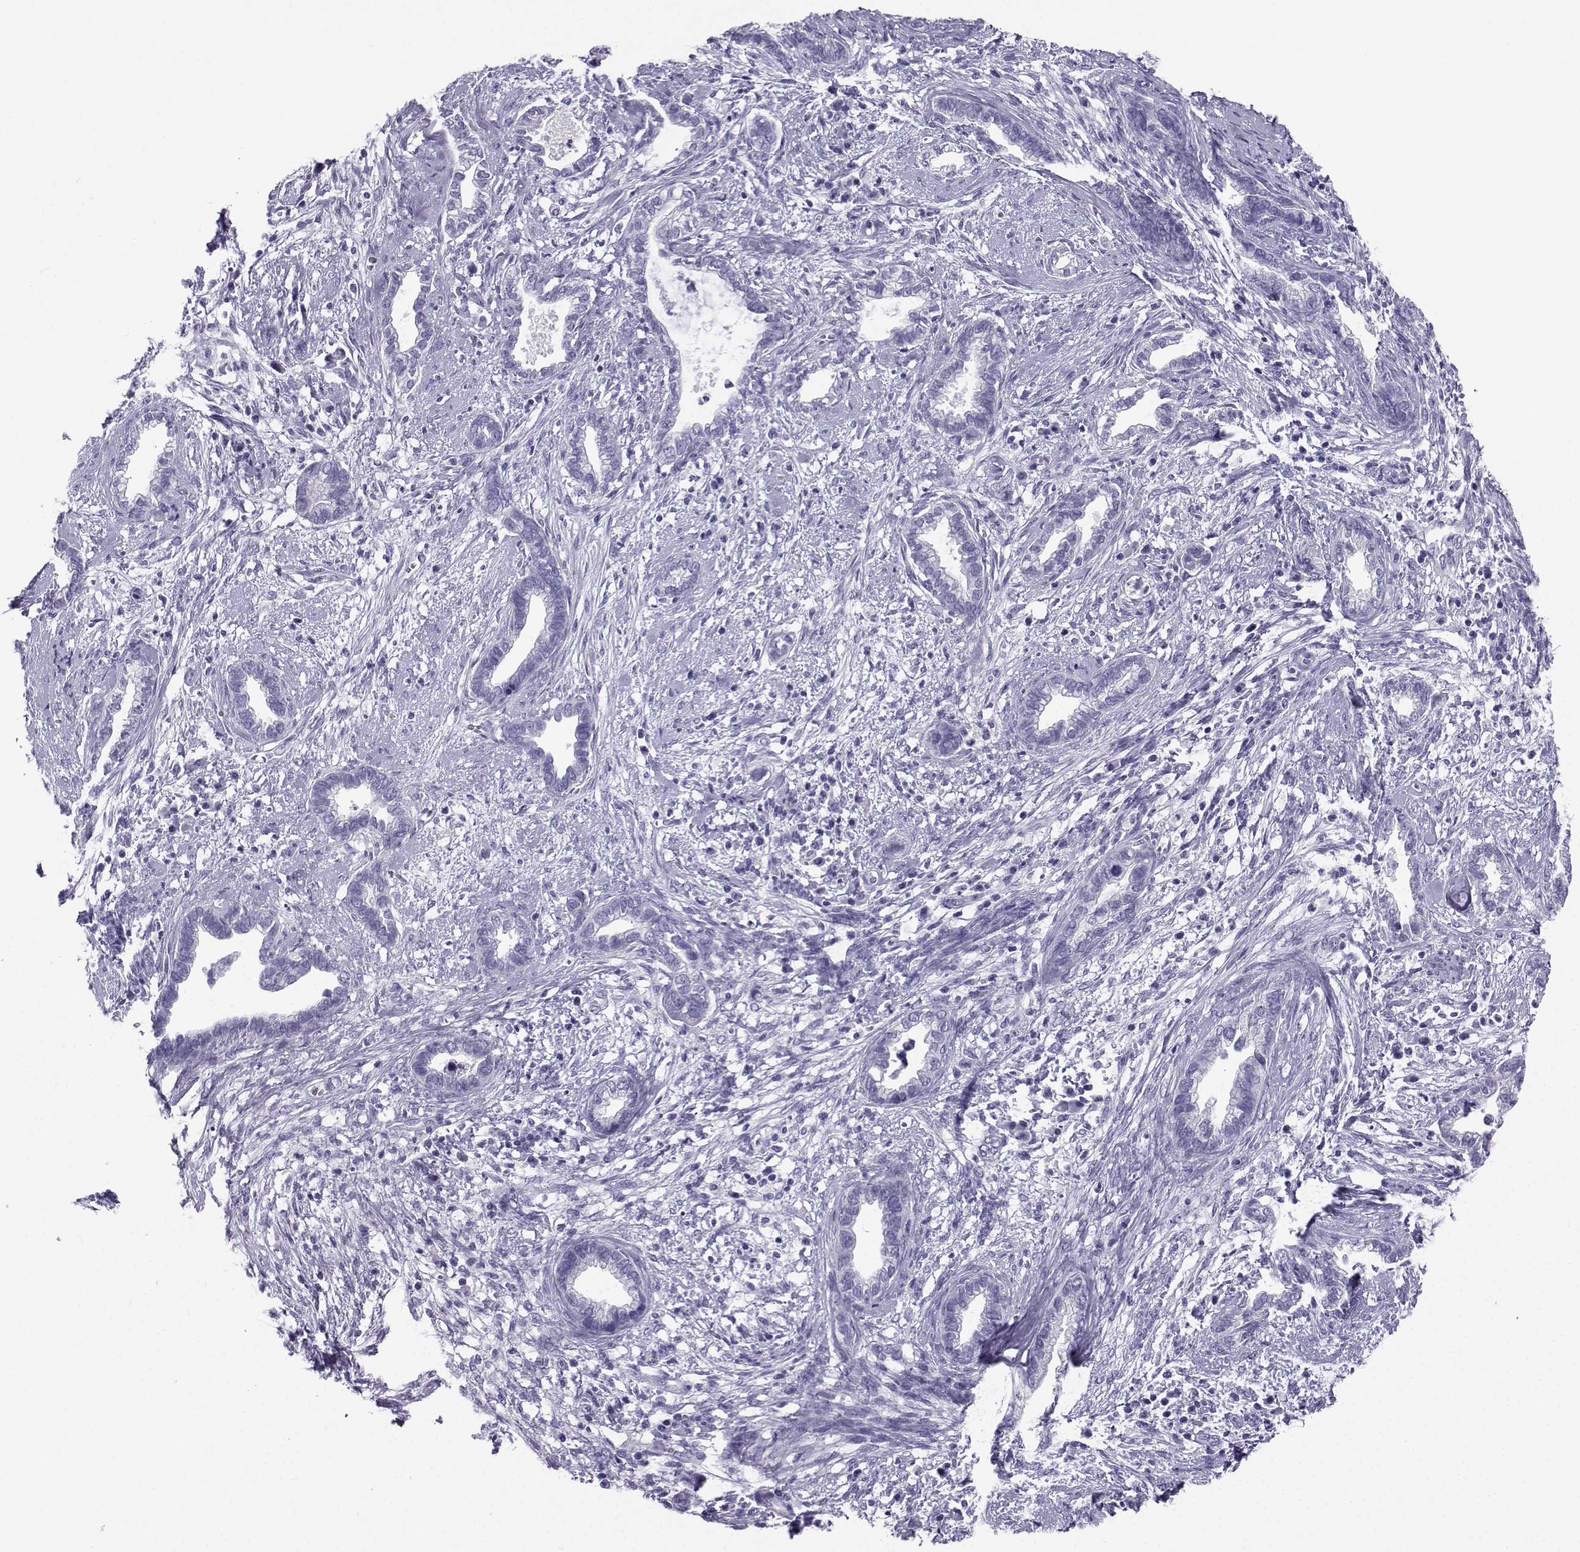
{"staining": {"intensity": "negative", "quantity": "none", "location": "none"}, "tissue": "cervical cancer", "cell_type": "Tumor cells", "image_type": "cancer", "snomed": [{"axis": "morphology", "description": "Adenocarcinoma, NOS"}, {"axis": "topography", "description": "Cervix"}], "caption": "High power microscopy photomicrograph of an immunohistochemistry histopathology image of cervical cancer, revealing no significant positivity in tumor cells.", "gene": "NEFL", "patient": {"sex": "female", "age": 62}}